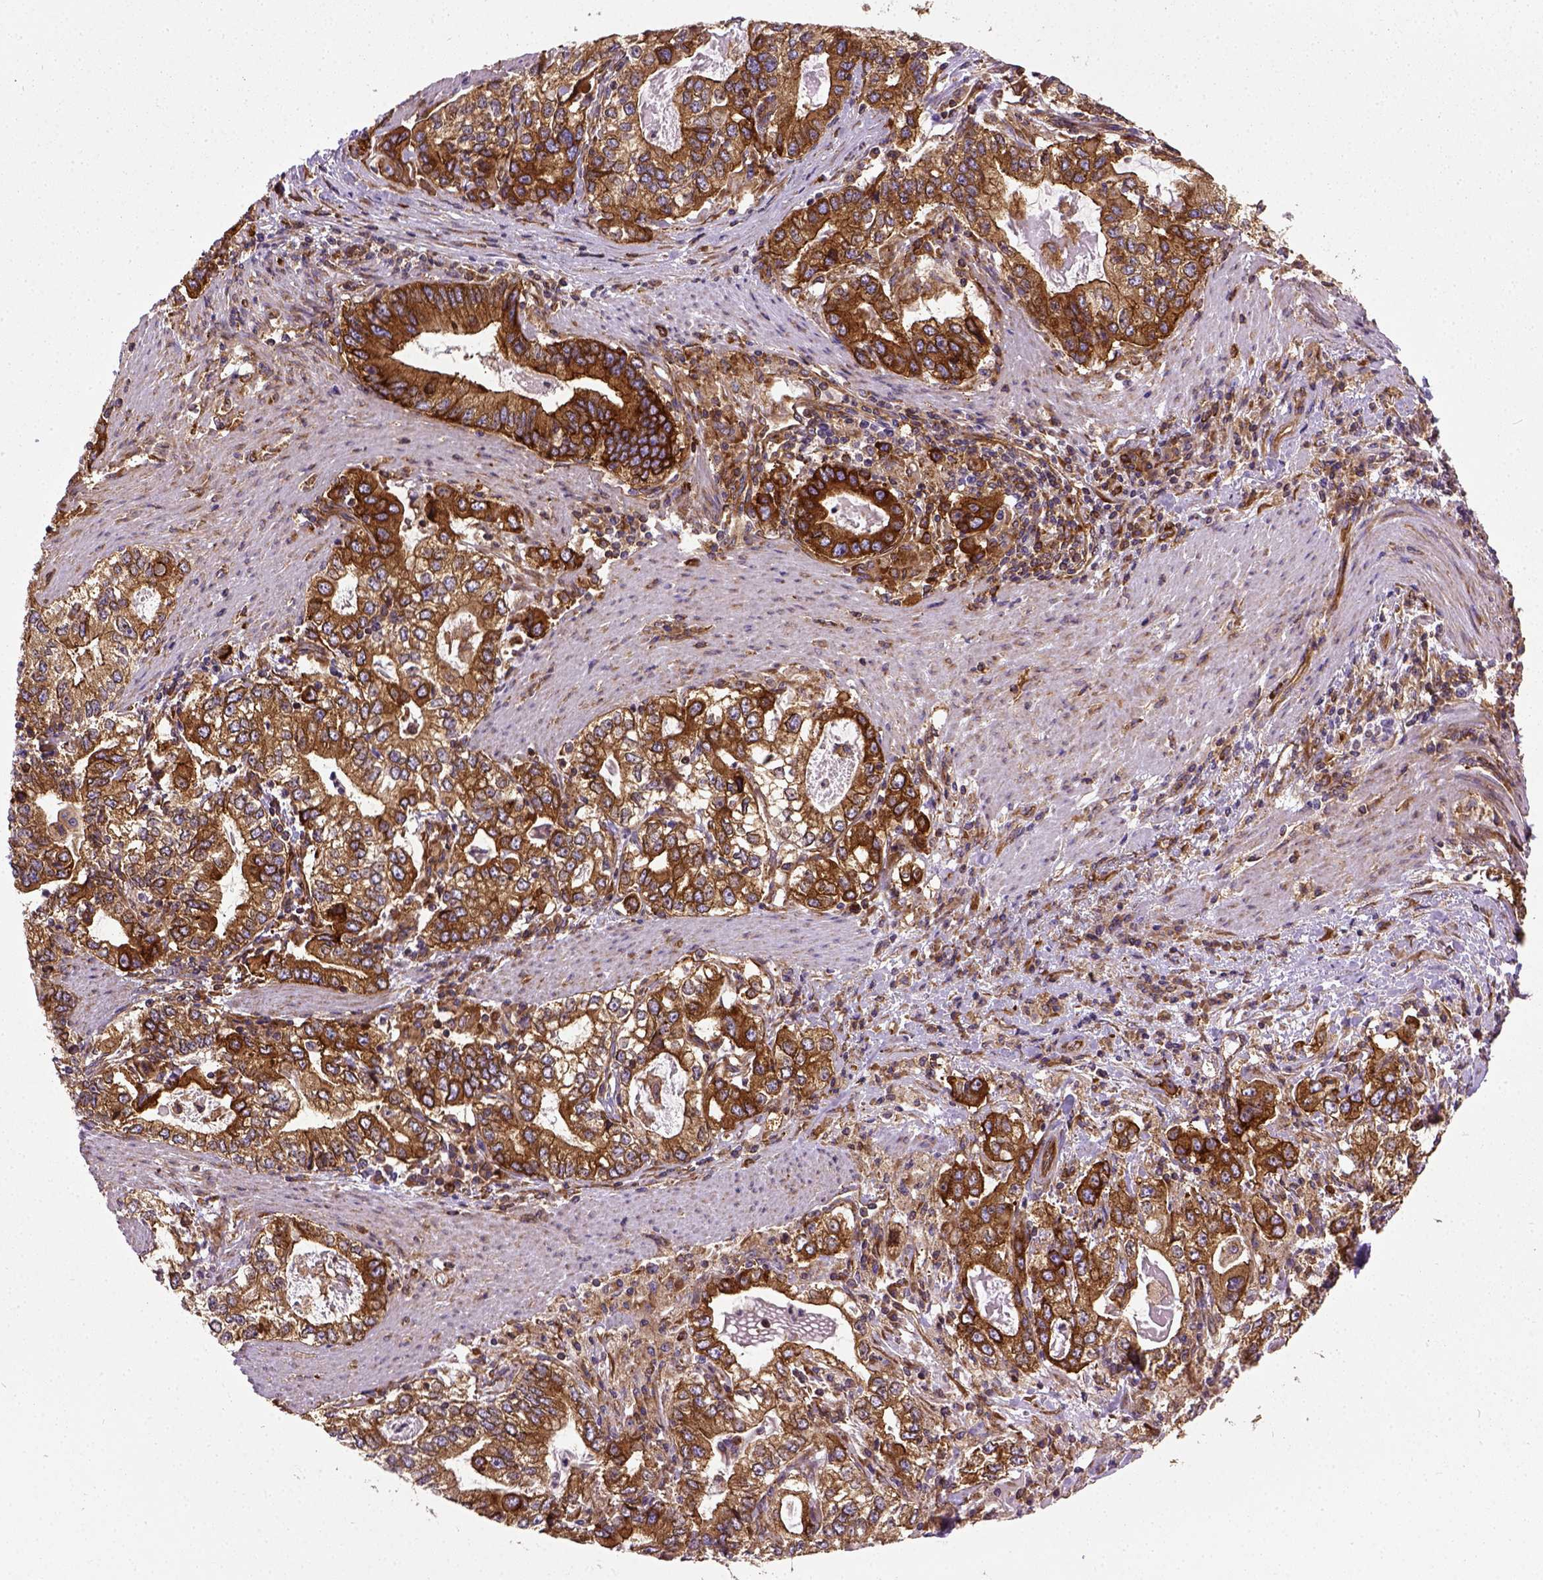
{"staining": {"intensity": "strong", "quantity": ">75%", "location": "cytoplasmic/membranous"}, "tissue": "stomach cancer", "cell_type": "Tumor cells", "image_type": "cancer", "snomed": [{"axis": "morphology", "description": "Adenocarcinoma, NOS"}, {"axis": "topography", "description": "Stomach, lower"}], "caption": "Stomach cancer (adenocarcinoma) stained with a brown dye demonstrates strong cytoplasmic/membranous positive expression in approximately >75% of tumor cells.", "gene": "CAPRIN1", "patient": {"sex": "female", "age": 72}}